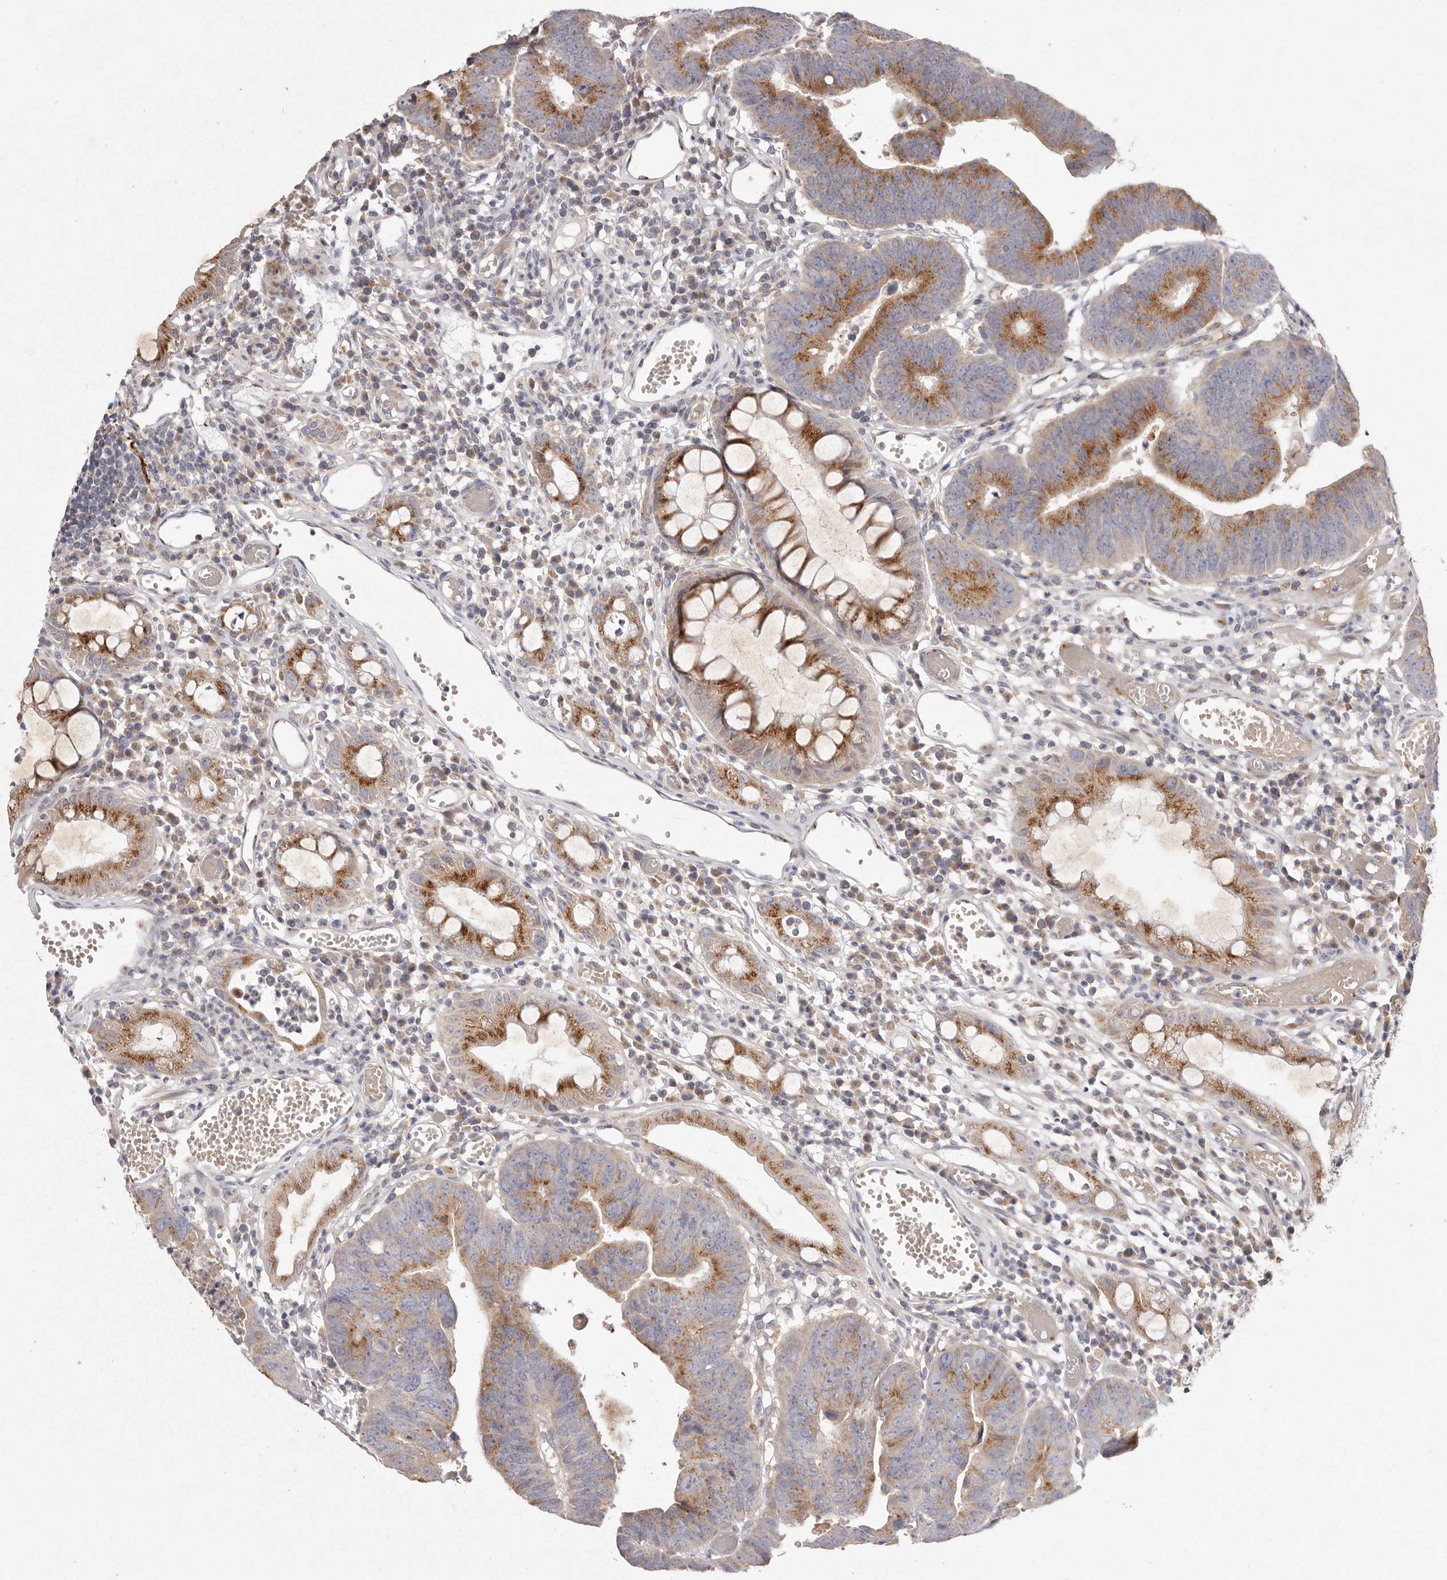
{"staining": {"intensity": "moderate", "quantity": ">75%", "location": "cytoplasmic/membranous"}, "tissue": "colorectal cancer", "cell_type": "Tumor cells", "image_type": "cancer", "snomed": [{"axis": "morphology", "description": "Adenocarcinoma, NOS"}, {"axis": "topography", "description": "Rectum"}], "caption": "A brown stain shows moderate cytoplasmic/membranous expression of a protein in human adenocarcinoma (colorectal) tumor cells.", "gene": "USP24", "patient": {"sex": "female", "age": 65}}